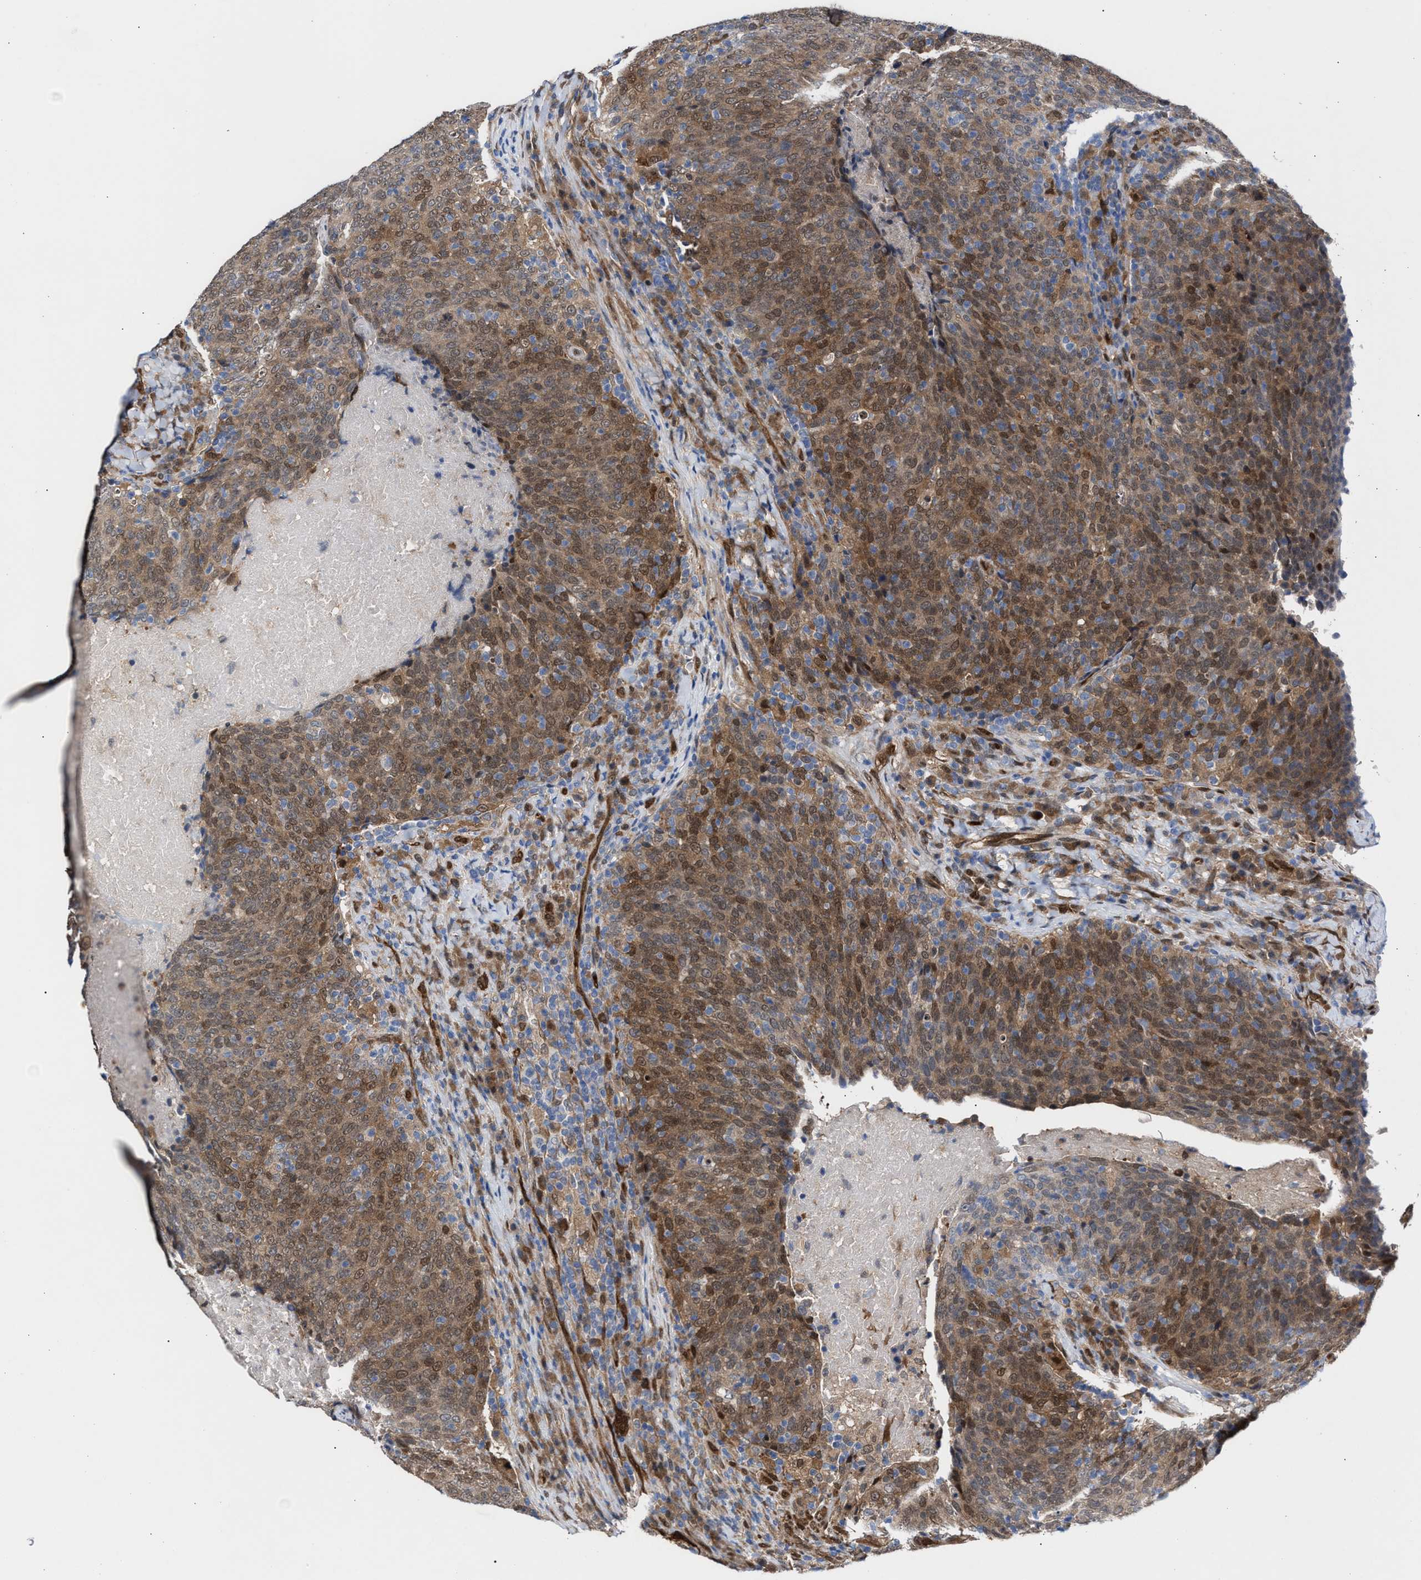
{"staining": {"intensity": "moderate", "quantity": ">75%", "location": "cytoplasmic/membranous,nuclear"}, "tissue": "head and neck cancer", "cell_type": "Tumor cells", "image_type": "cancer", "snomed": [{"axis": "morphology", "description": "Squamous cell carcinoma, NOS"}, {"axis": "morphology", "description": "Squamous cell carcinoma, metastatic, NOS"}, {"axis": "topography", "description": "Lymph node"}, {"axis": "topography", "description": "Head-Neck"}], "caption": "Tumor cells exhibit medium levels of moderate cytoplasmic/membranous and nuclear expression in about >75% of cells in human head and neck cancer.", "gene": "TP53I3", "patient": {"sex": "male", "age": 62}}